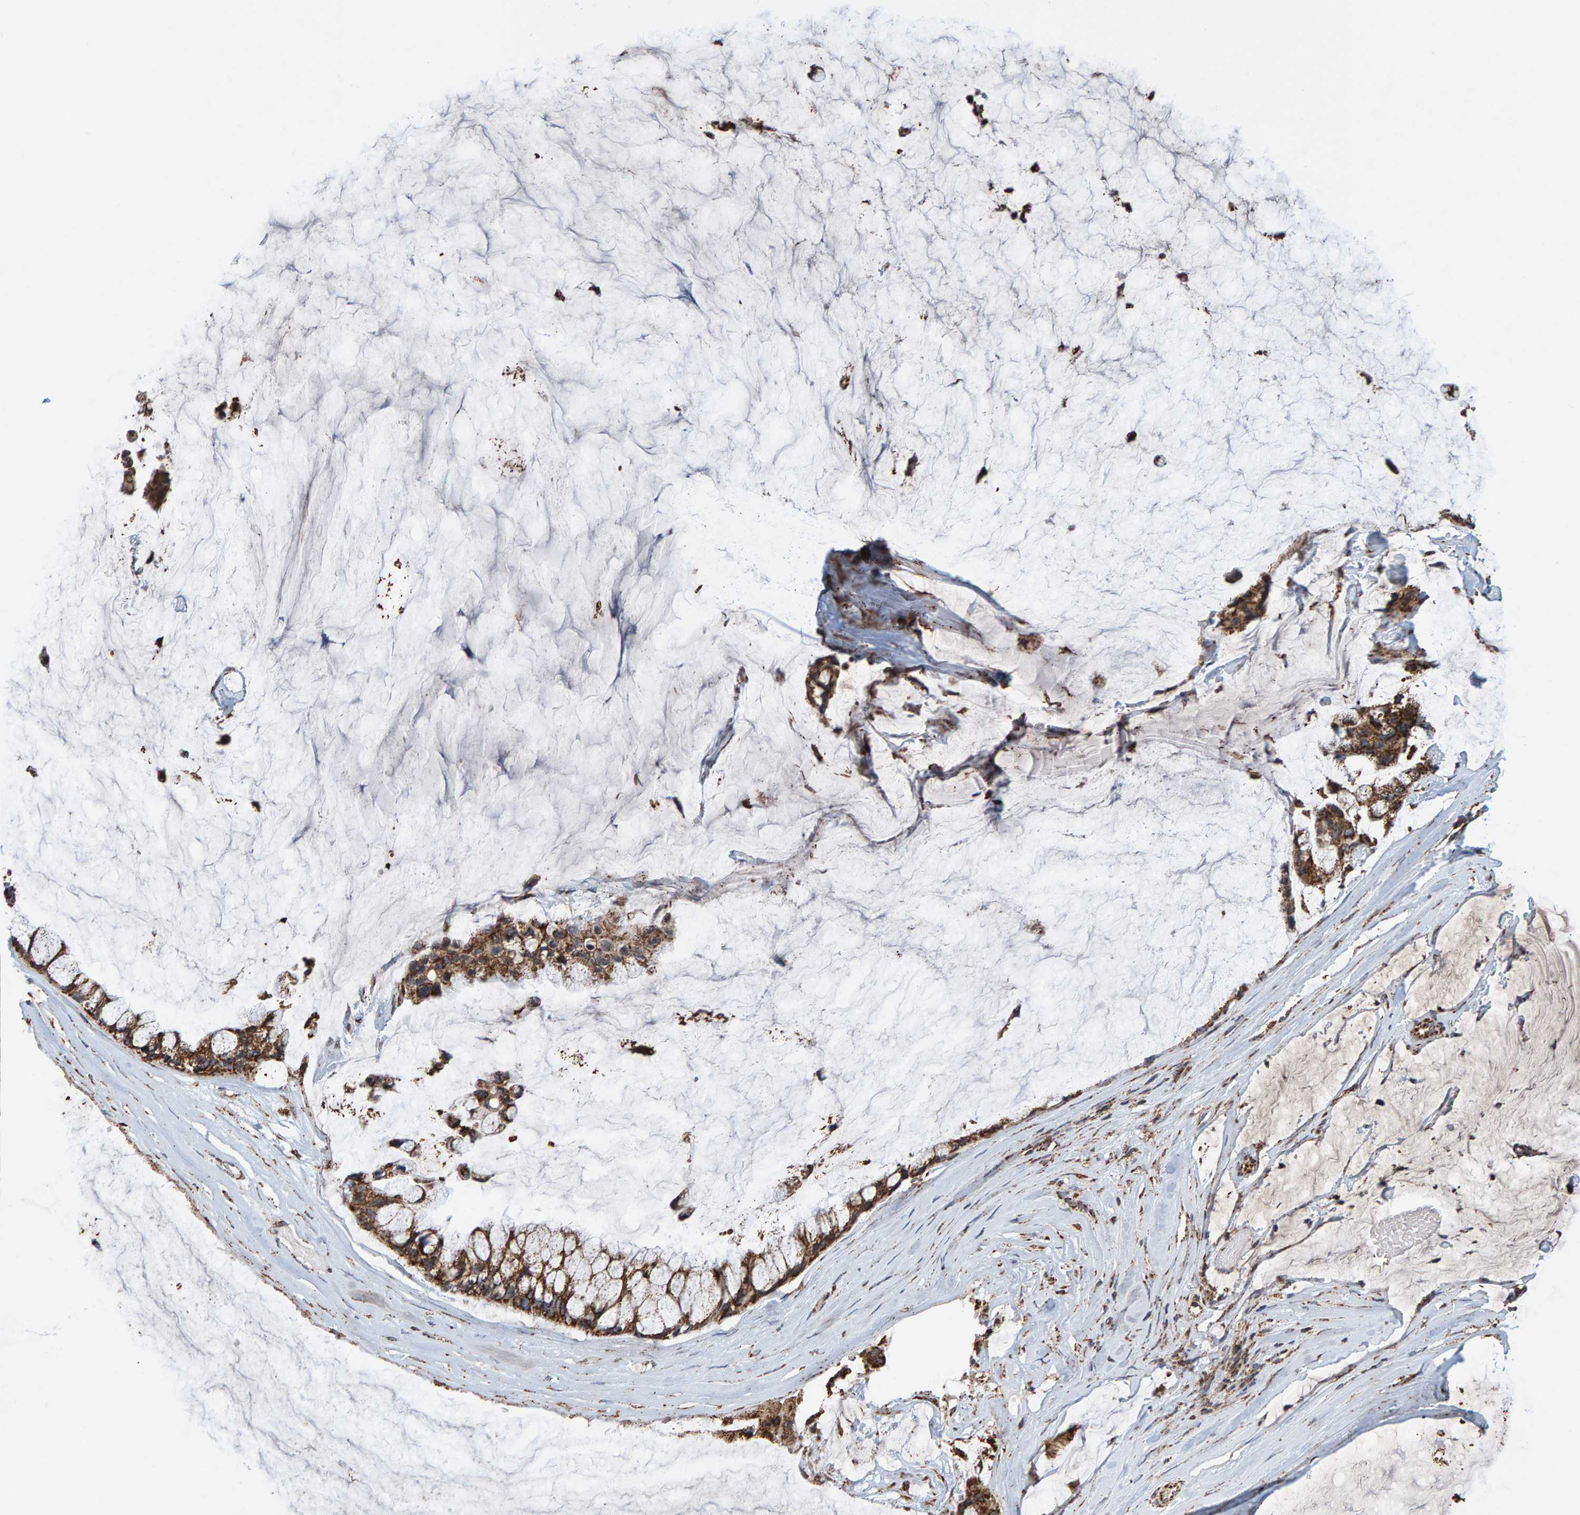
{"staining": {"intensity": "moderate", "quantity": ">75%", "location": "cytoplasmic/membranous"}, "tissue": "ovarian cancer", "cell_type": "Tumor cells", "image_type": "cancer", "snomed": [{"axis": "morphology", "description": "Cystadenocarcinoma, mucinous, NOS"}, {"axis": "topography", "description": "Ovary"}], "caption": "Immunohistochemistry histopathology image of human ovarian mucinous cystadenocarcinoma stained for a protein (brown), which shows medium levels of moderate cytoplasmic/membranous positivity in approximately >75% of tumor cells.", "gene": "MRPL45", "patient": {"sex": "female", "age": 39}}